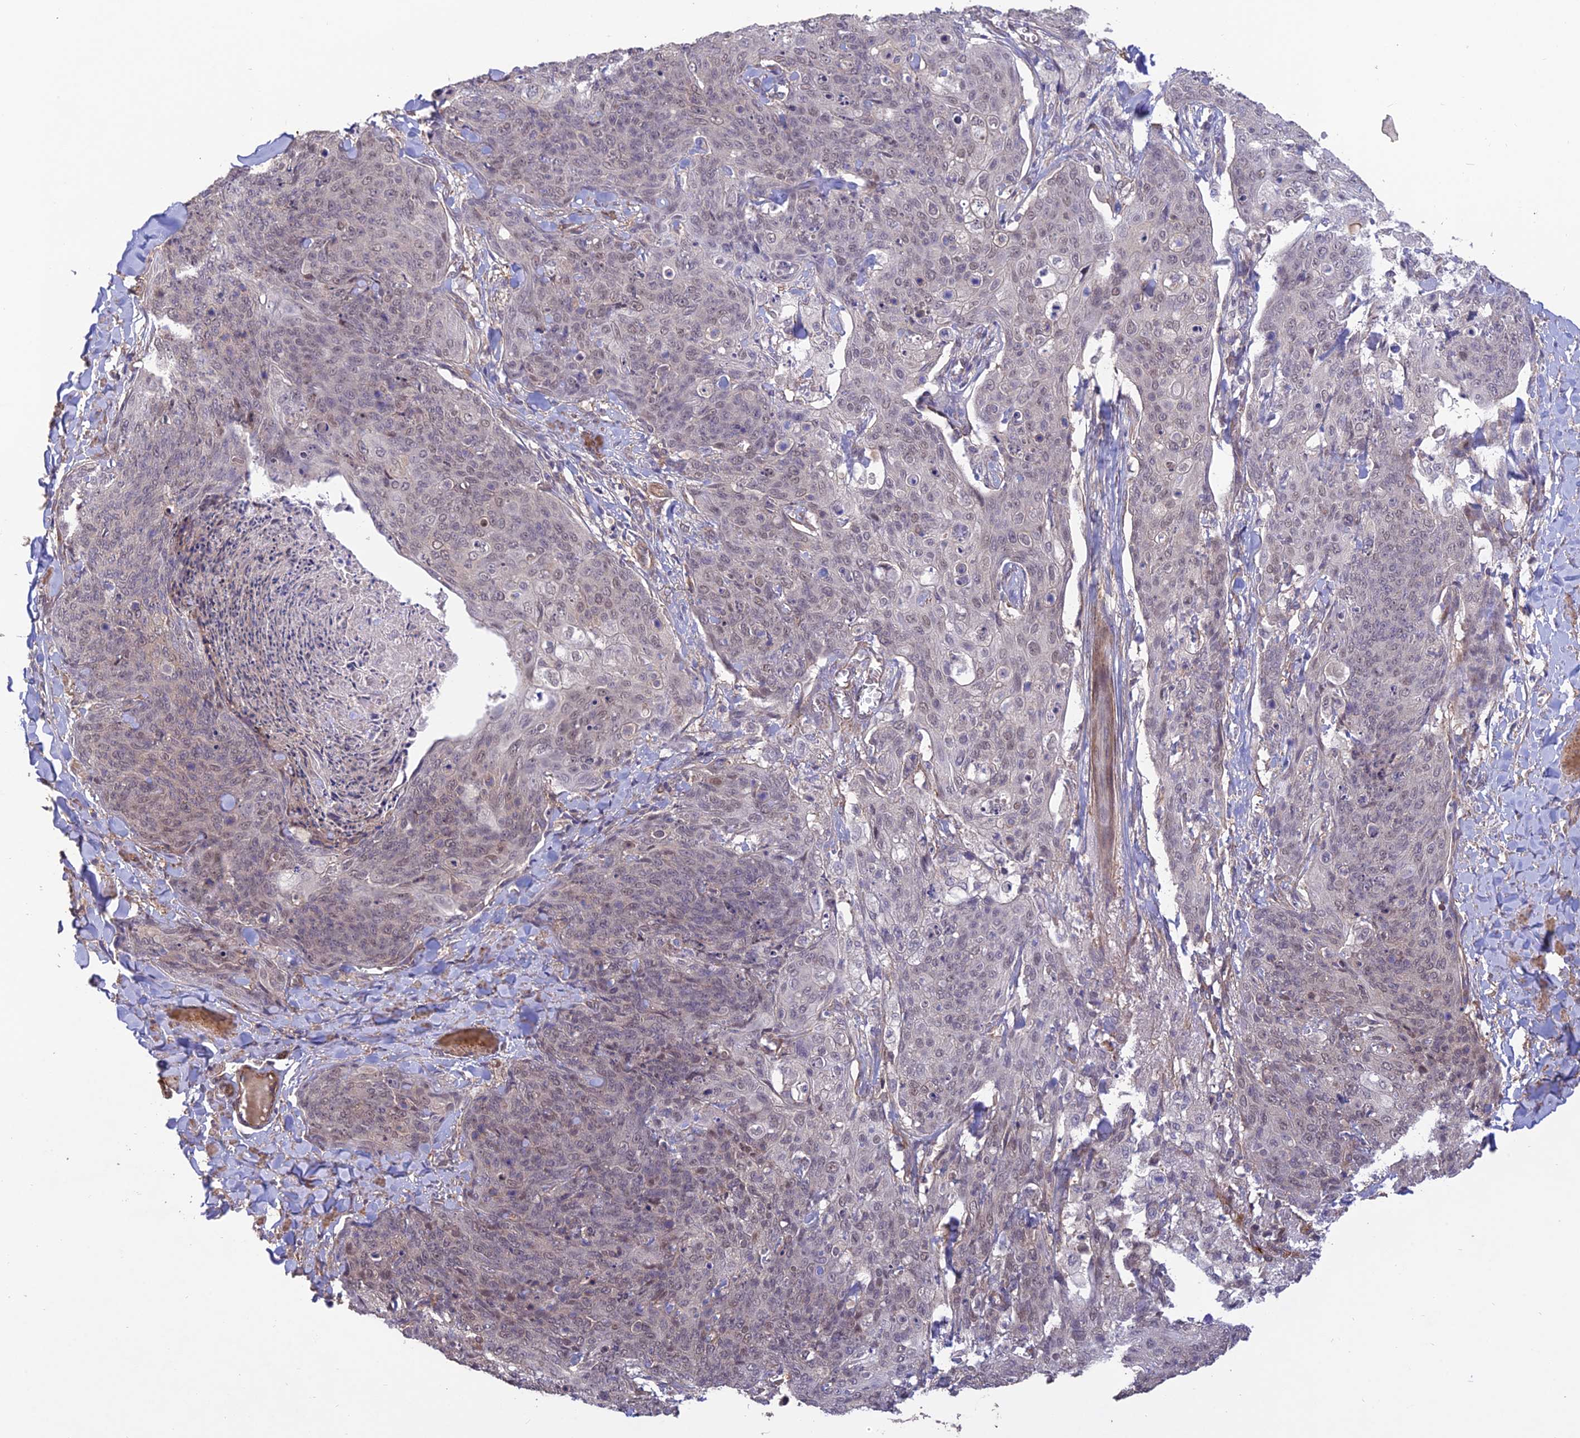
{"staining": {"intensity": "negative", "quantity": "none", "location": "none"}, "tissue": "skin cancer", "cell_type": "Tumor cells", "image_type": "cancer", "snomed": [{"axis": "morphology", "description": "Squamous cell carcinoma, NOS"}, {"axis": "topography", "description": "Skin"}, {"axis": "topography", "description": "Vulva"}], "caption": "Skin cancer (squamous cell carcinoma) was stained to show a protein in brown. There is no significant positivity in tumor cells.", "gene": "PAGR1", "patient": {"sex": "female", "age": 85}}